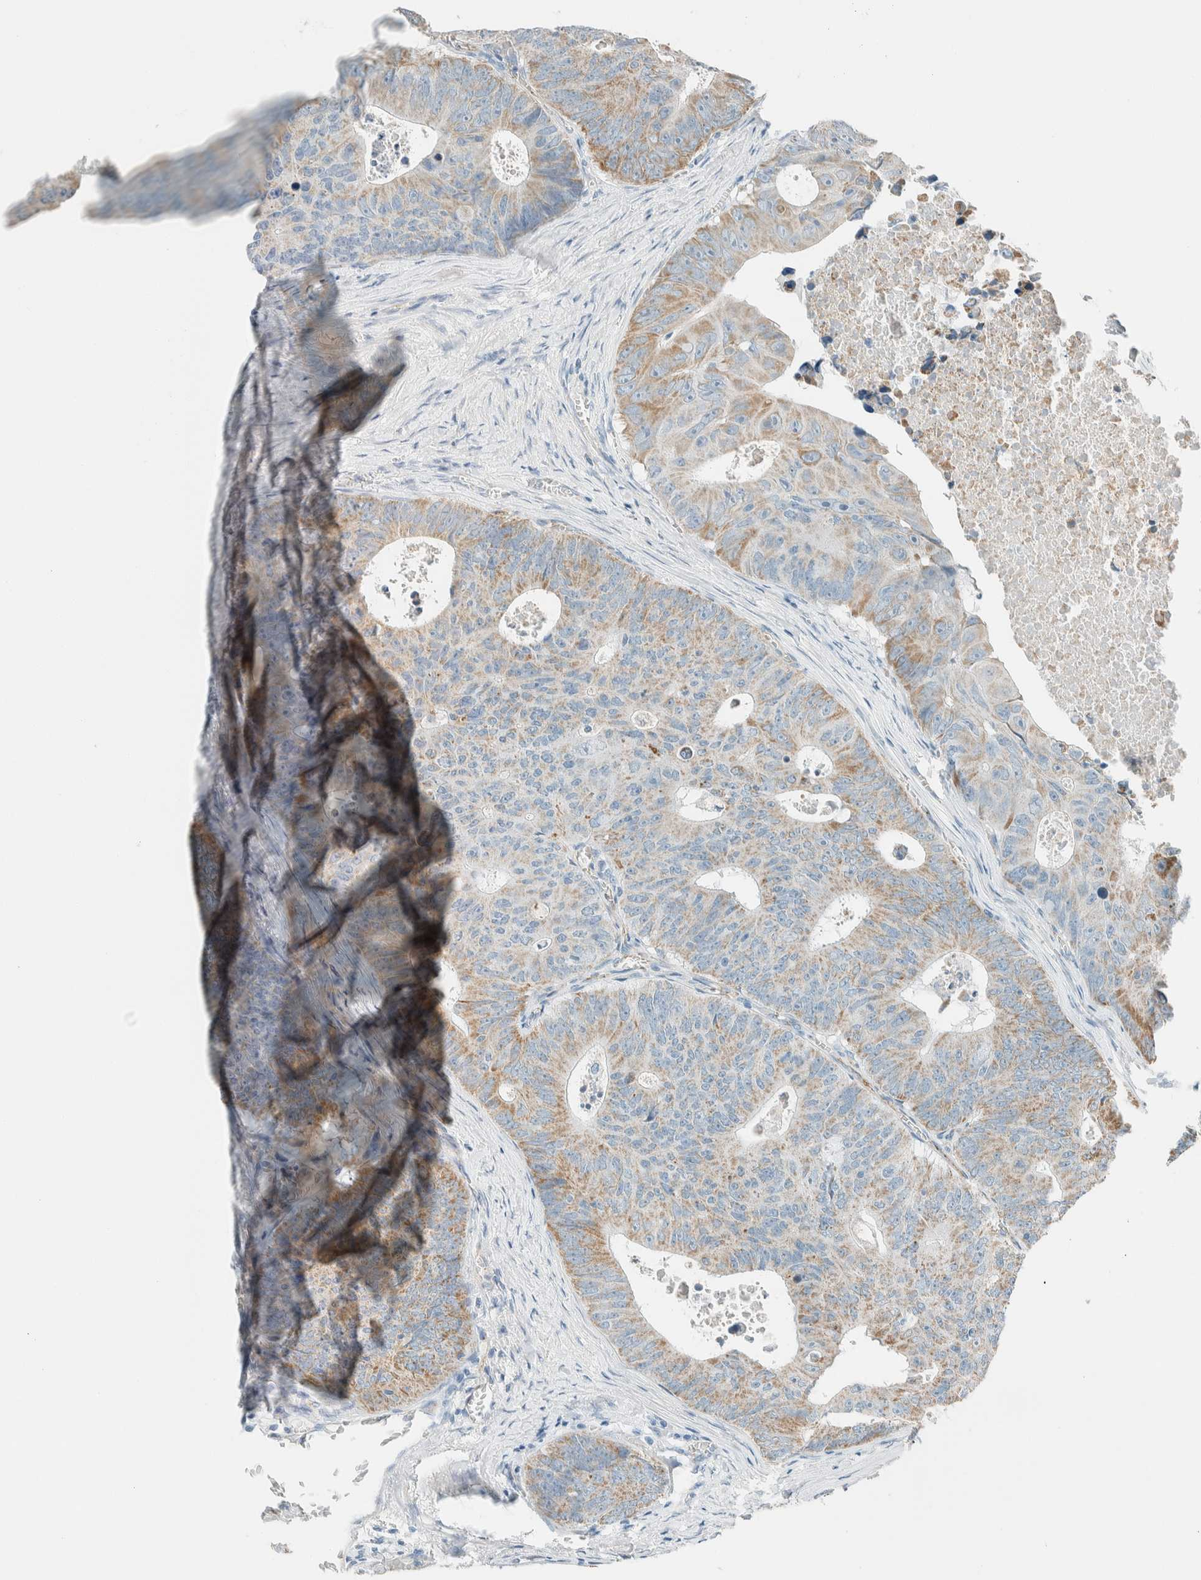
{"staining": {"intensity": "weak", "quantity": ">75%", "location": "cytoplasmic/membranous"}, "tissue": "colorectal cancer", "cell_type": "Tumor cells", "image_type": "cancer", "snomed": [{"axis": "morphology", "description": "Adenocarcinoma, NOS"}, {"axis": "topography", "description": "Colon"}], "caption": "Protein expression analysis of colorectal cancer (adenocarcinoma) demonstrates weak cytoplasmic/membranous positivity in approximately >75% of tumor cells. The protein of interest is shown in brown color, while the nuclei are stained blue.", "gene": "SLFN12", "patient": {"sex": "male", "age": 87}}